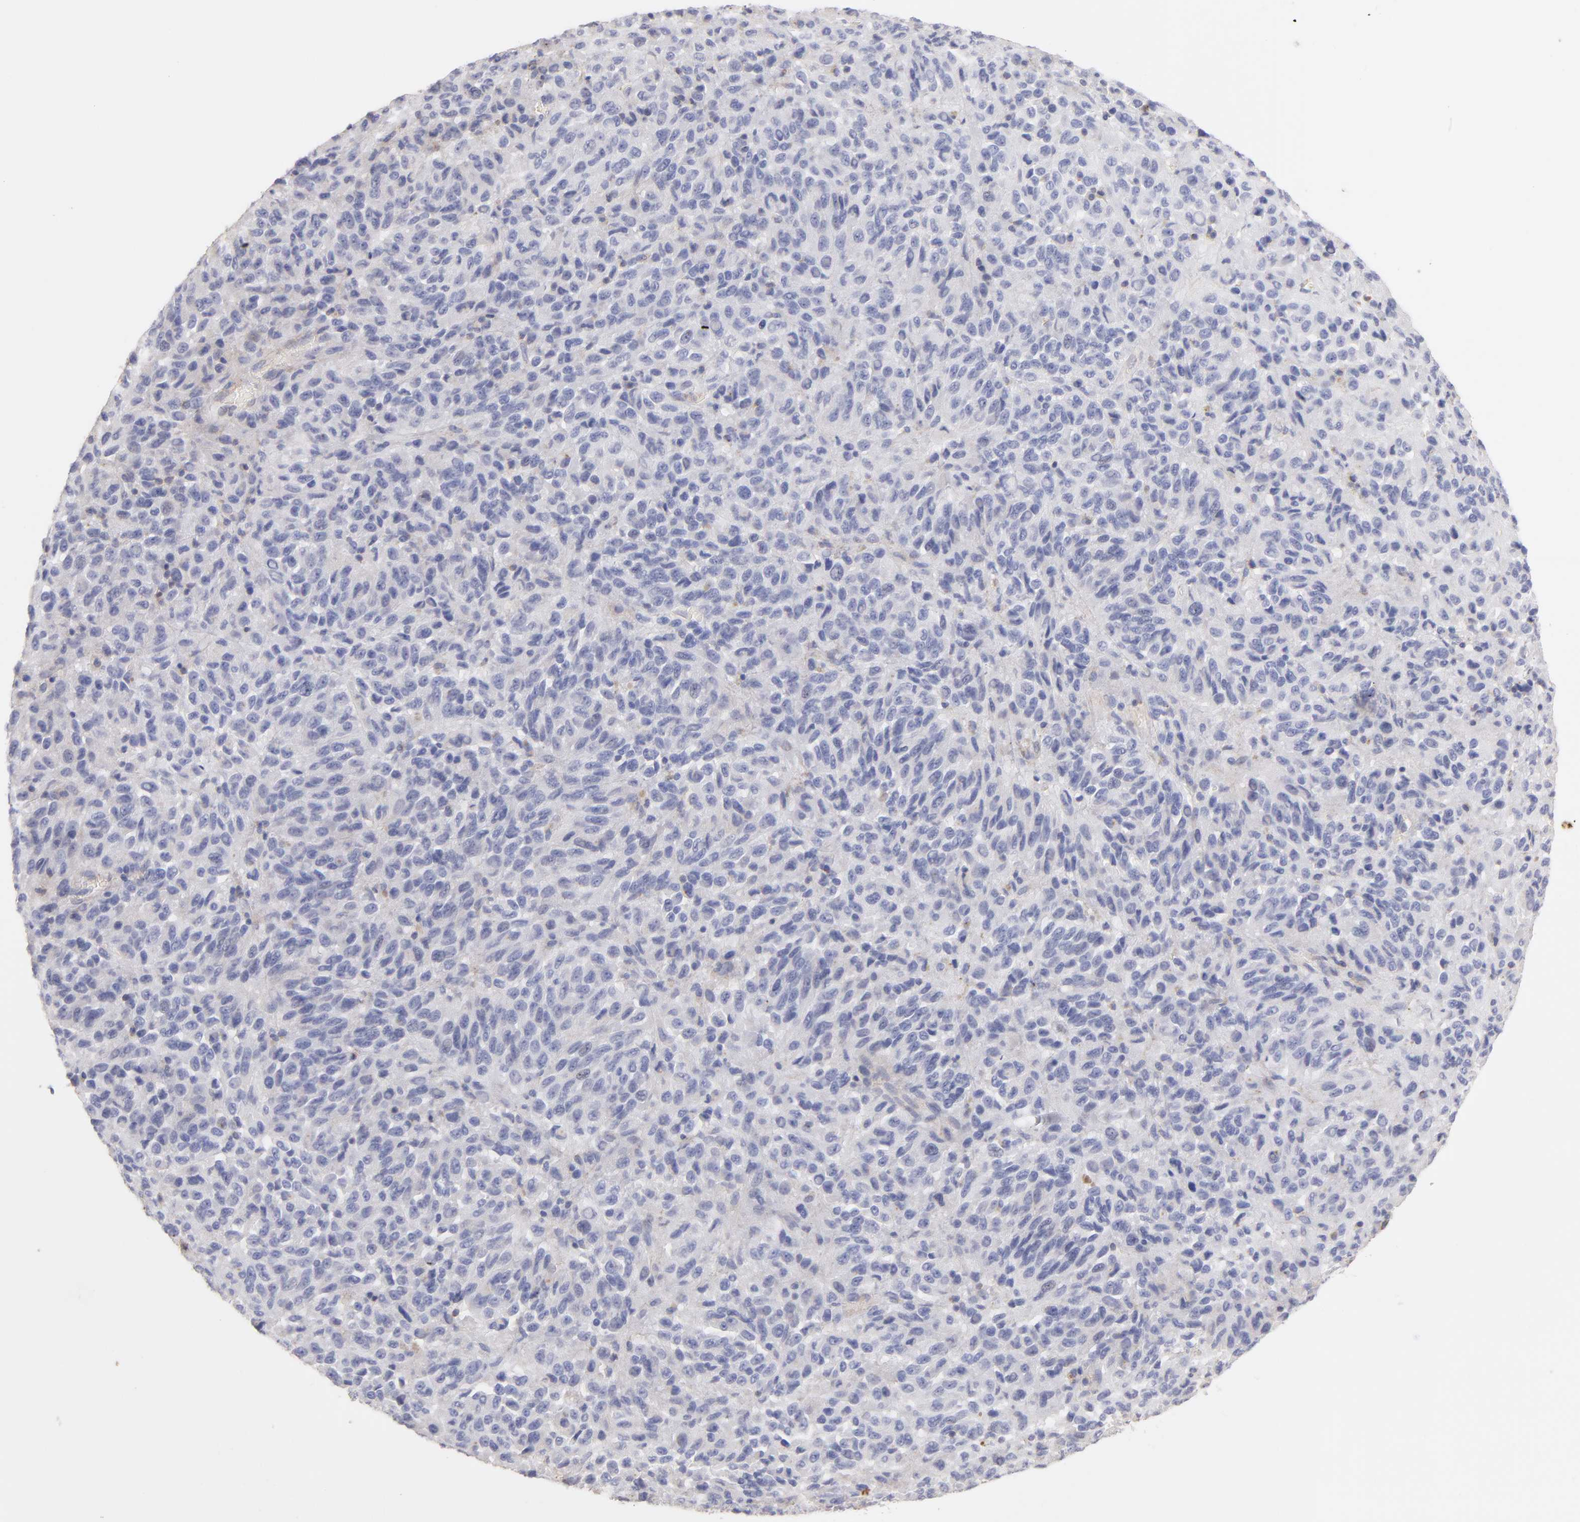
{"staining": {"intensity": "negative", "quantity": "none", "location": "none"}, "tissue": "melanoma", "cell_type": "Tumor cells", "image_type": "cancer", "snomed": [{"axis": "morphology", "description": "Malignant melanoma, Metastatic site"}, {"axis": "topography", "description": "Lung"}], "caption": "Histopathology image shows no protein positivity in tumor cells of malignant melanoma (metastatic site) tissue.", "gene": "ABCB1", "patient": {"sex": "male", "age": 64}}